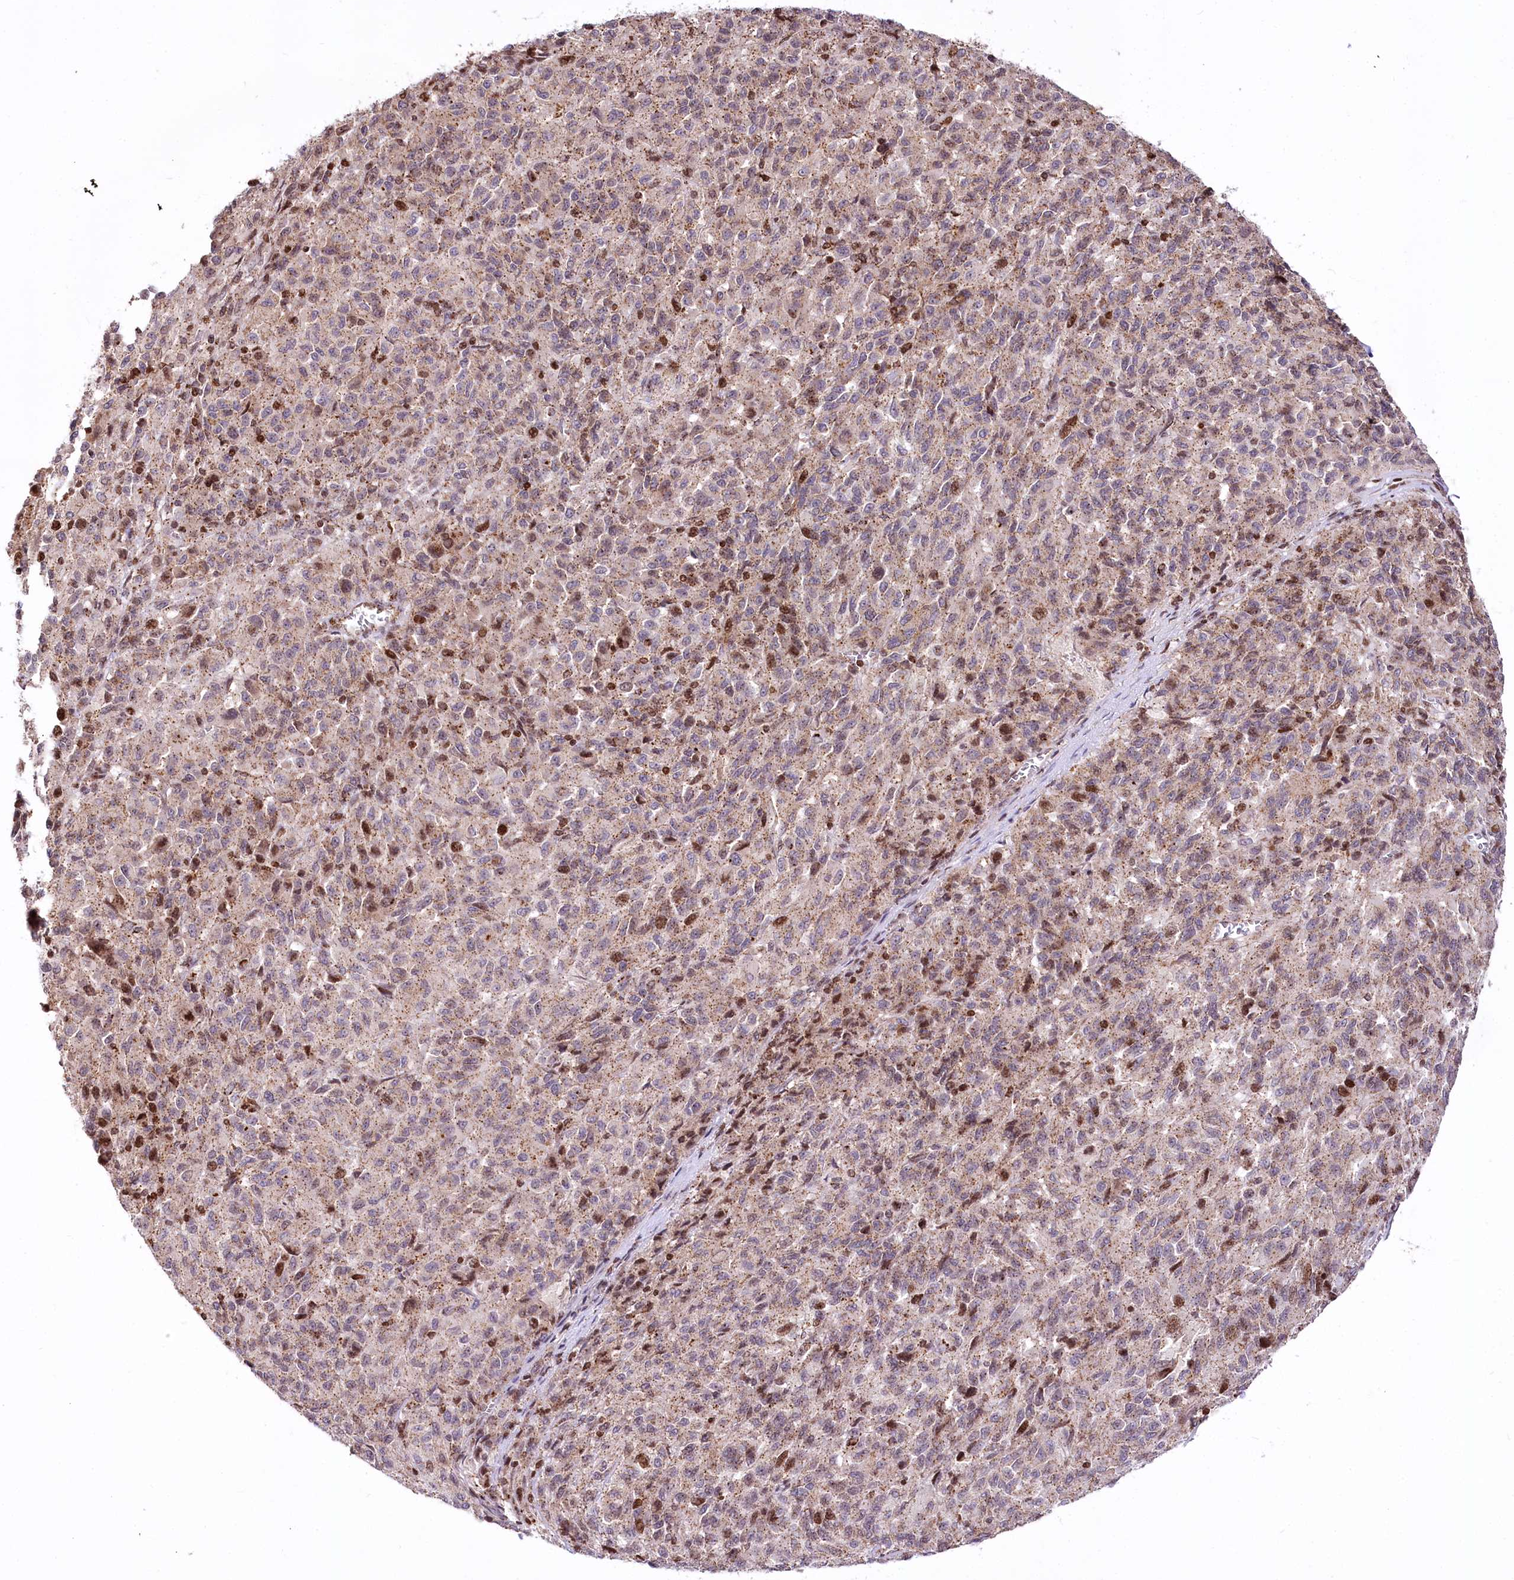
{"staining": {"intensity": "moderate", "quantity": "25%-75%", "location": "cytoplasmic/membranous"}, "tissue": "melanoma", "cell_type": "Tumor cells", "image_type": "cancer", "snomed": [{"axis": "morphology", "description": "Malignant melanoma, Metastatic site"}, {"axis": "topography", "description": "Lung"}], "caption": "Immunohistochemistry (IHC) (DAB (3,3'-diaminobenzidine)) staining of melanoma shows moderate cytoplasmic/membranous protein expression in about 25%-75% of tumor cells. The staining was performed using DAB to visualize the protein expression in brown, while the nuclei were stained in blue with hematoxylin (Magnification: 20x).", "gene": "ZFYVE27", "patient": {"sex": "male", "age": 64}}